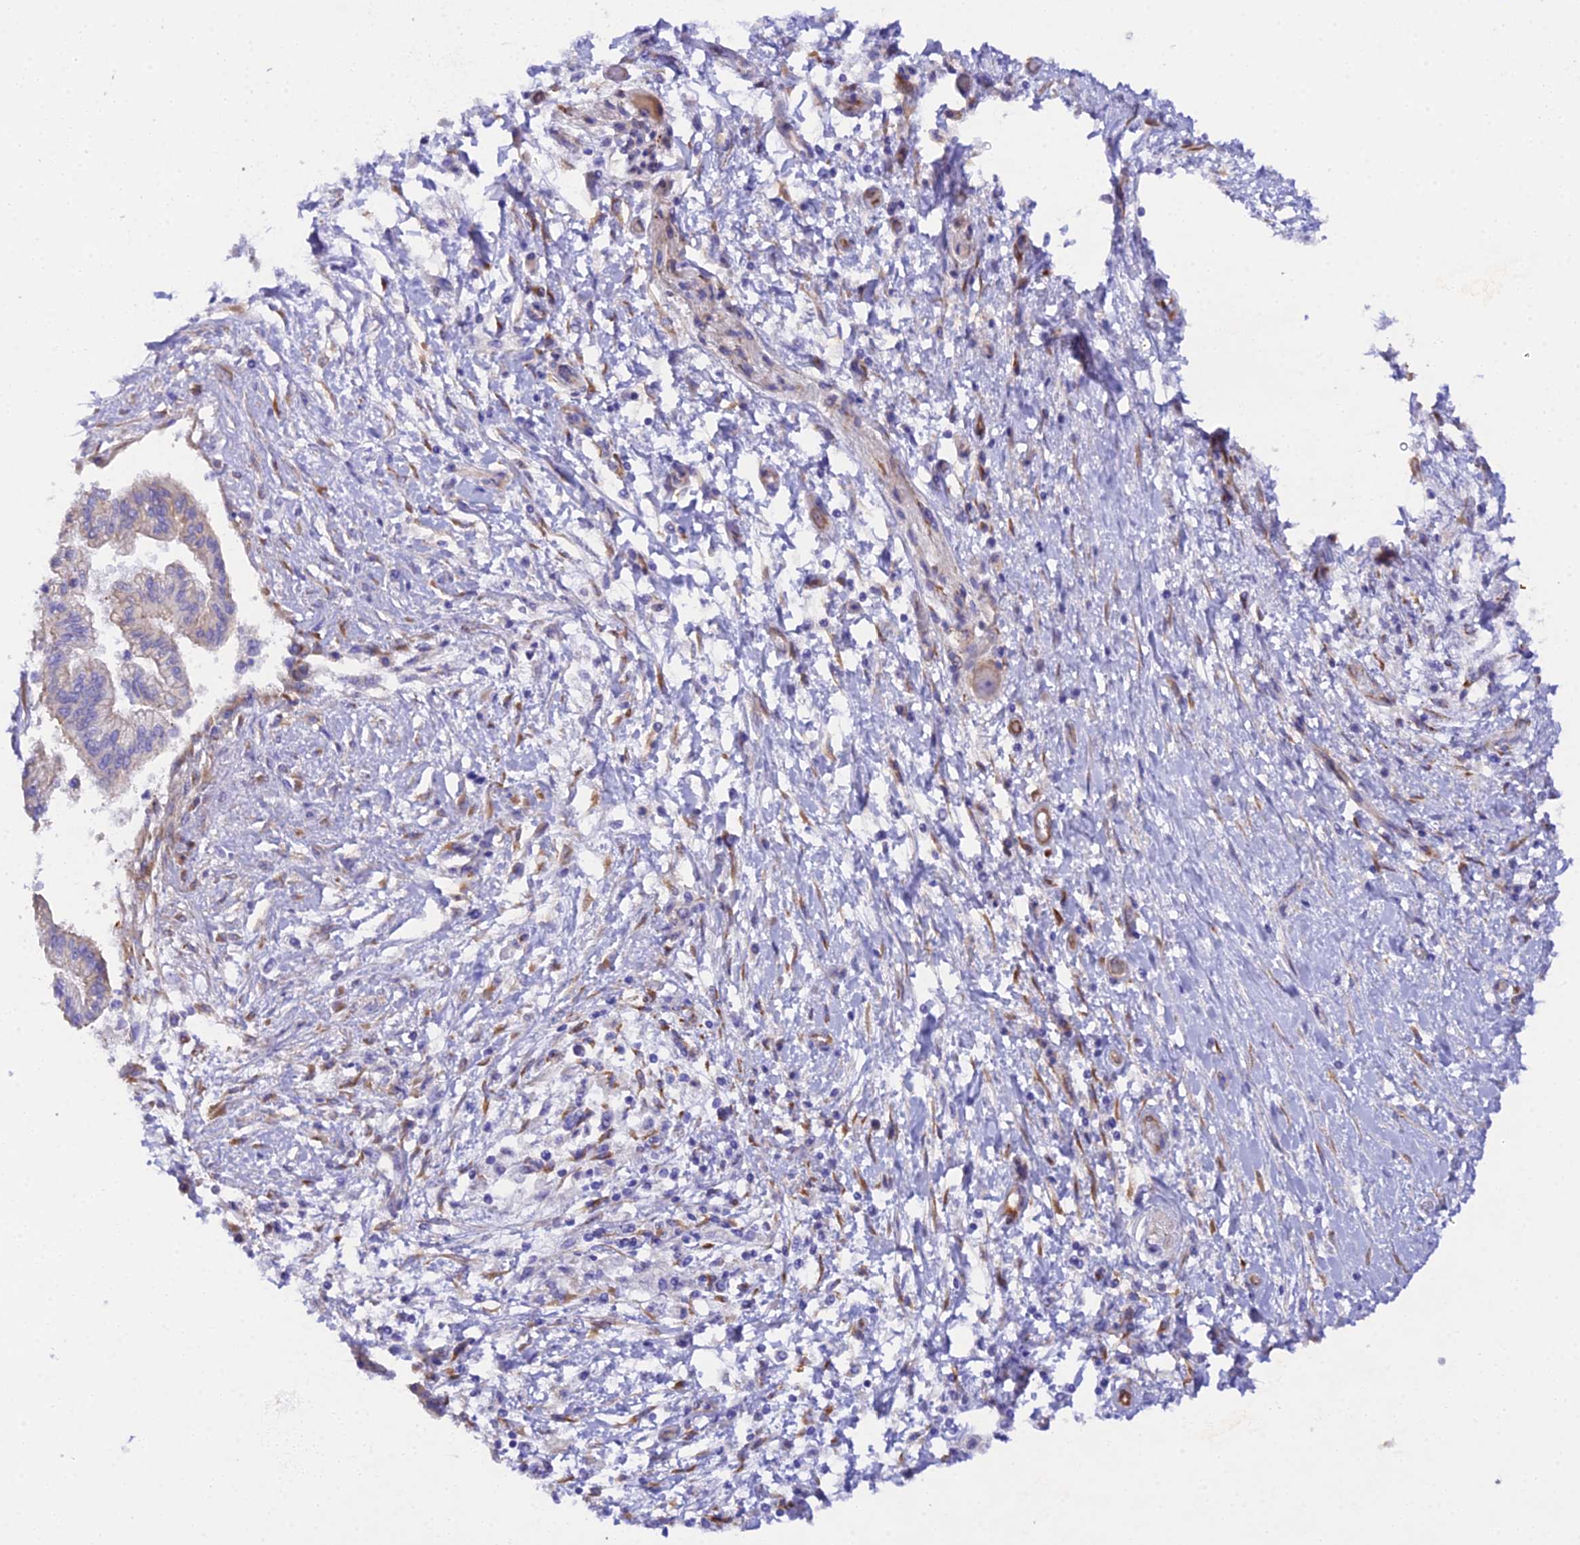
{"staining": {"intensity": "weak", "quantity": "<25%", "location": "cytoplasmic/membranous"}, "tissue": "pancreatic cancer", "cell_type": "Tumor cells", "image_type": "cancer", "snomed": [{"axis": "morphology", "description": "Adenocarcinoma, NOS"}, {"axis": "topography", "description": "Pancreas"}], "caption": "A high-resolution histopathology image shows IHC staining of pancreatic cancer, which reveals no significant positivity in tumor cells.", "gene": "CFAP45", "patient": {"sex": "male", "age": 46}}